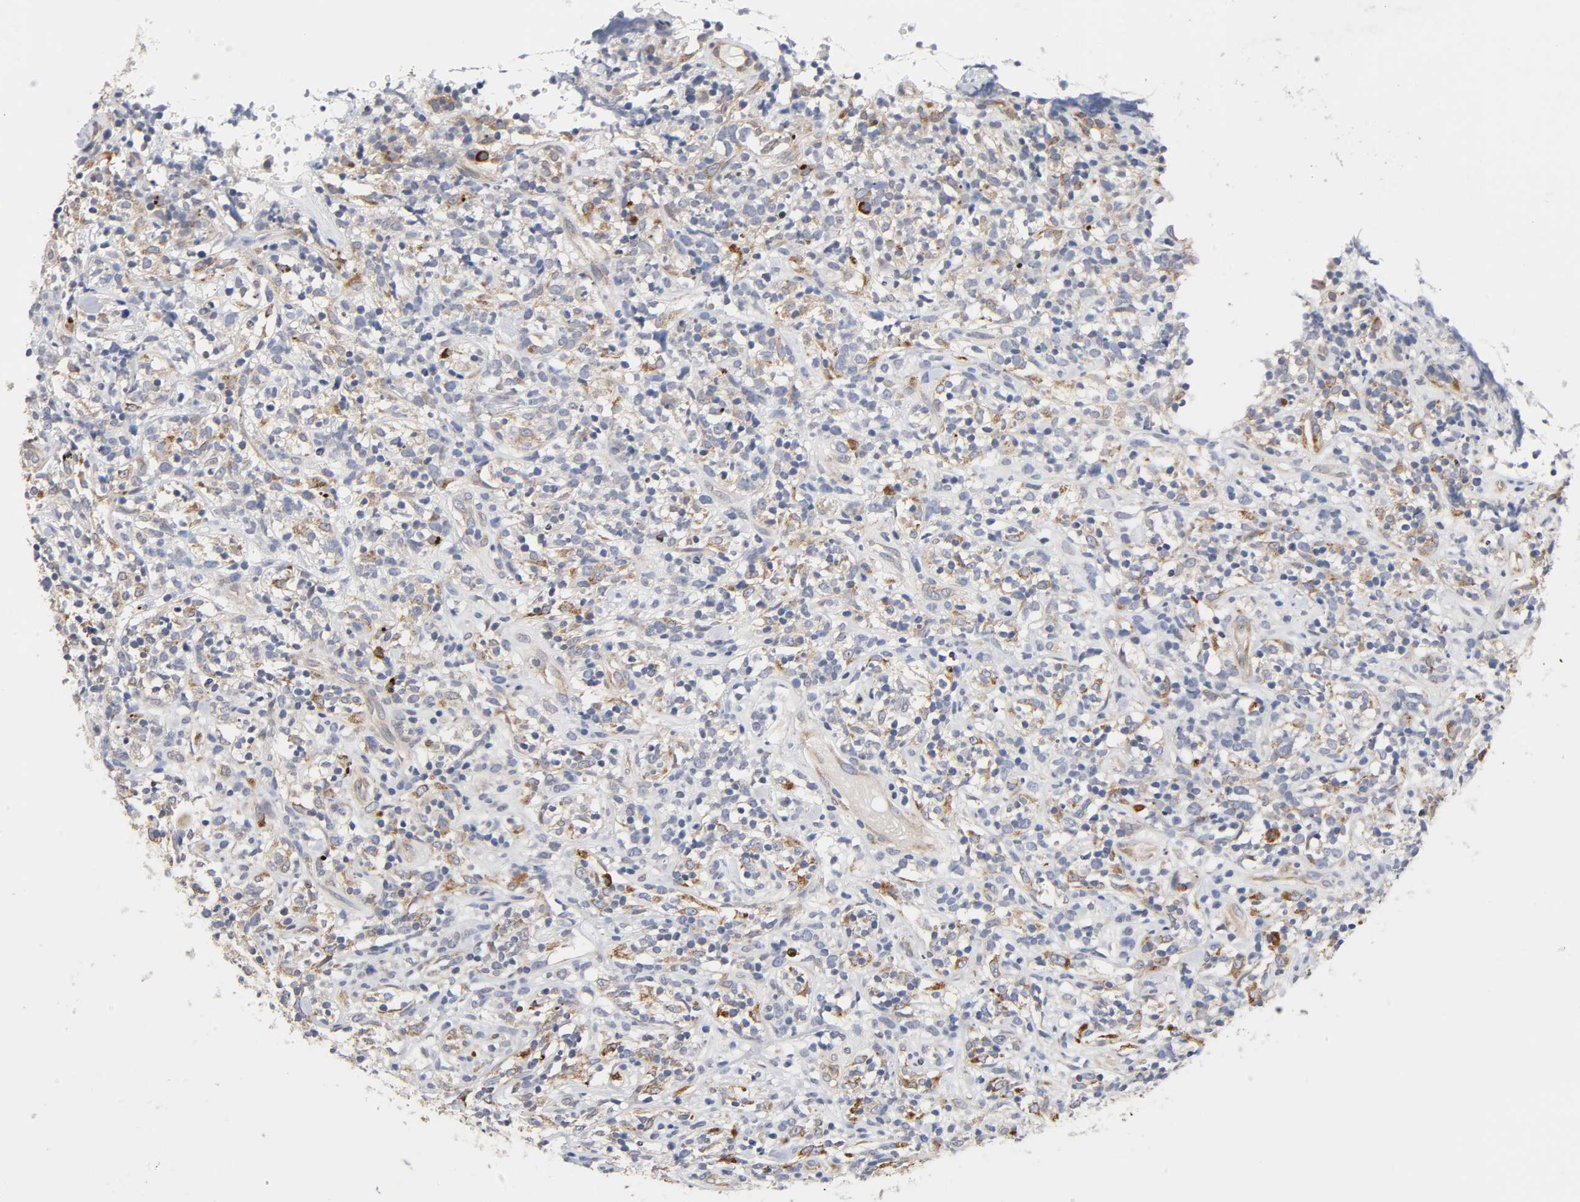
{"staining": {"intensity": "negative", "quantity": "none", "location": "none"}, "tissue": "lymphoma", "cell_type": "Tumor cells", "image_type": "cancer", "snomed": [{"axis": "morphology", "description": "Malignant lymphoma, non-Hodgkin's type, High grade"}, {"axis": "topography", "description": "Lymph node"}], "caption": "The image reveals no staining of tumor cells in malignant lymphoma, non-Hodgkin's type (high-grade).", "gene": "HDLBP", "patient": {"sex": "female", "age": 73}}